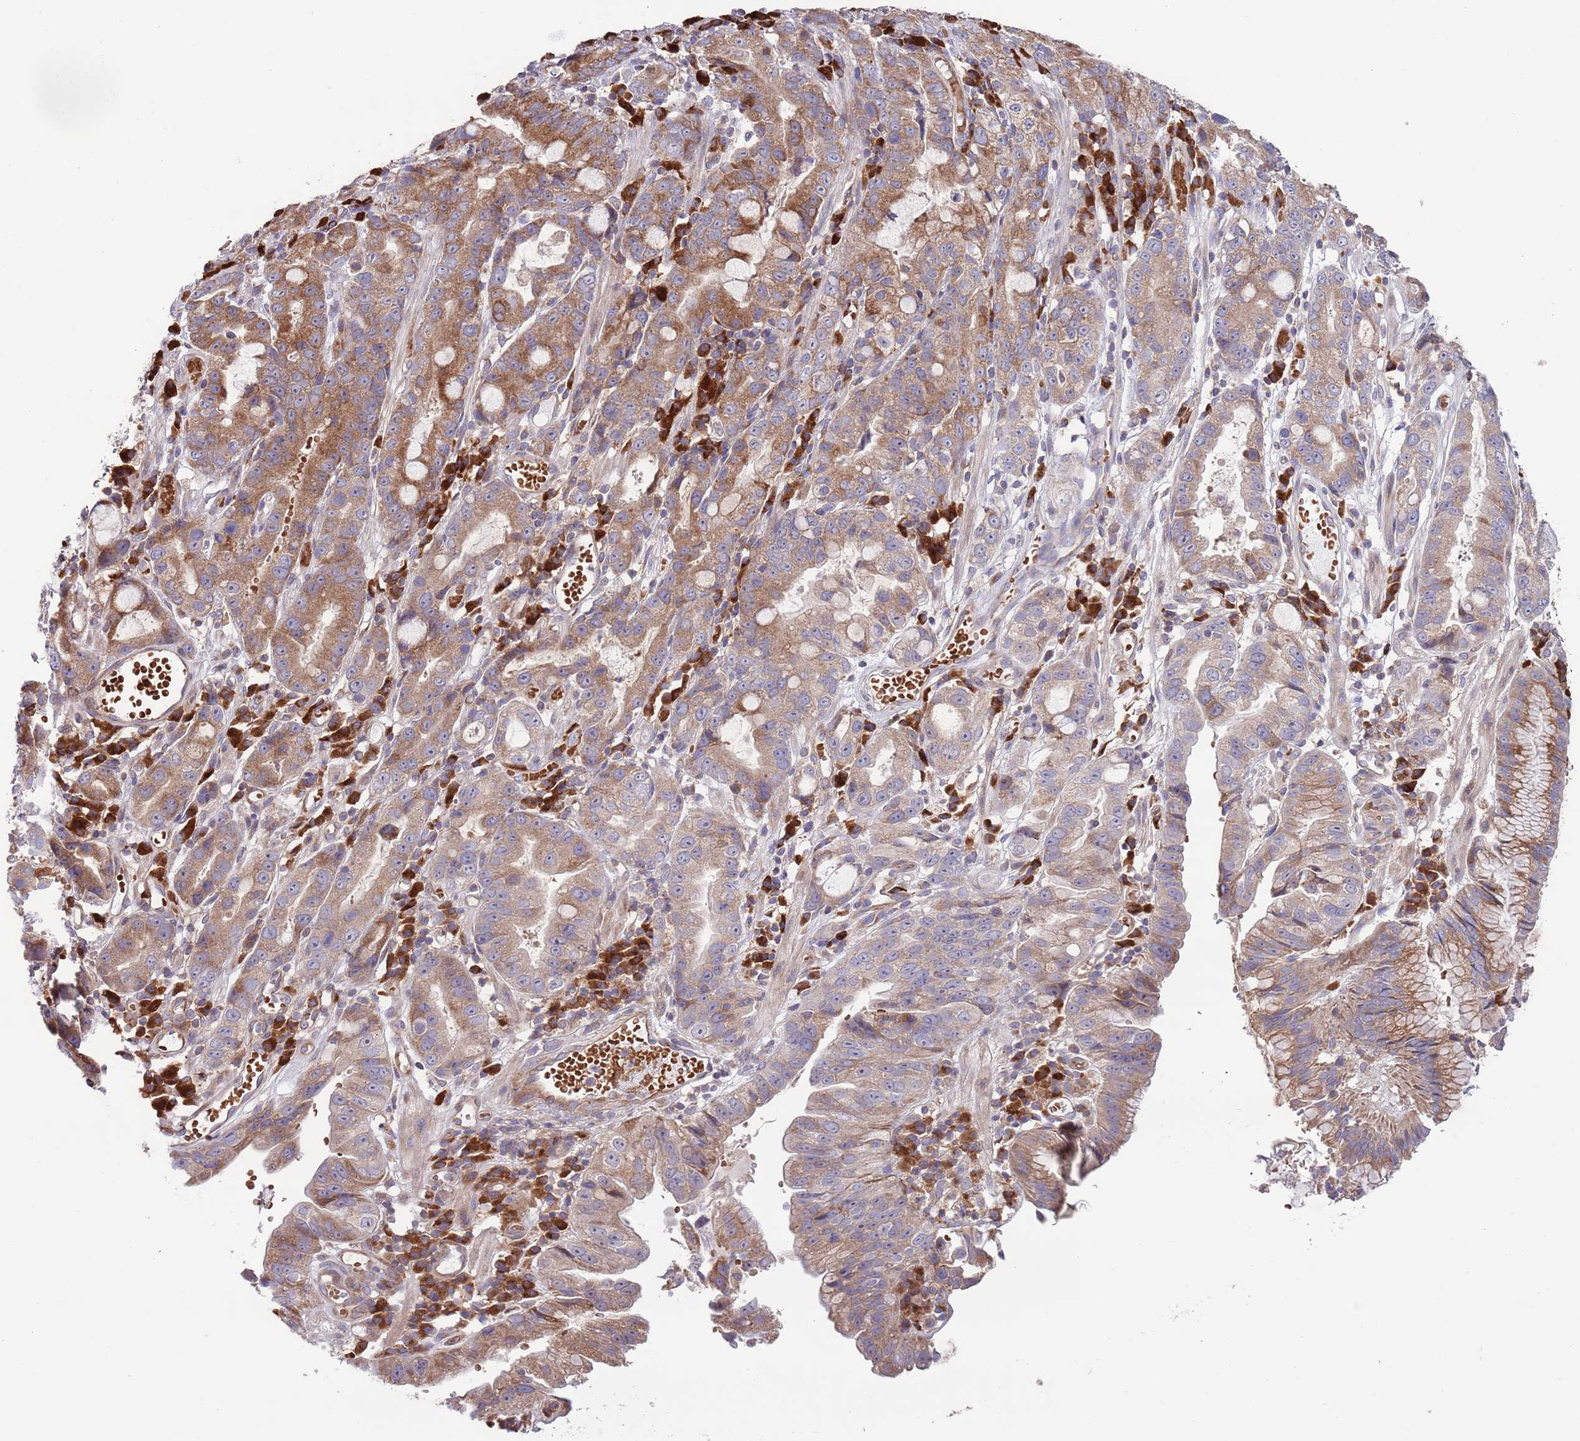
{"staining": {"intensity": "moderate", "quantity": ">75%", "location": "cytoplasmic/membranous"}, "tissue": "stomach cancer", "cell_type": "Tumor cells", "image_type": "cancer", "snomed": [{"axis": "morphology", "description": "Adenocarcinoma, NOS"}, {"axis": "topography", "description": "Stomach"}], "caption": "Tumor cells exhibit medium levels of moderate cytoplasmic/membranous staining in approximately >75% of cells in adenocarcinoma (stomach).", "gene": "DAND5", "patient": {"sex": "male", "age": 55}}